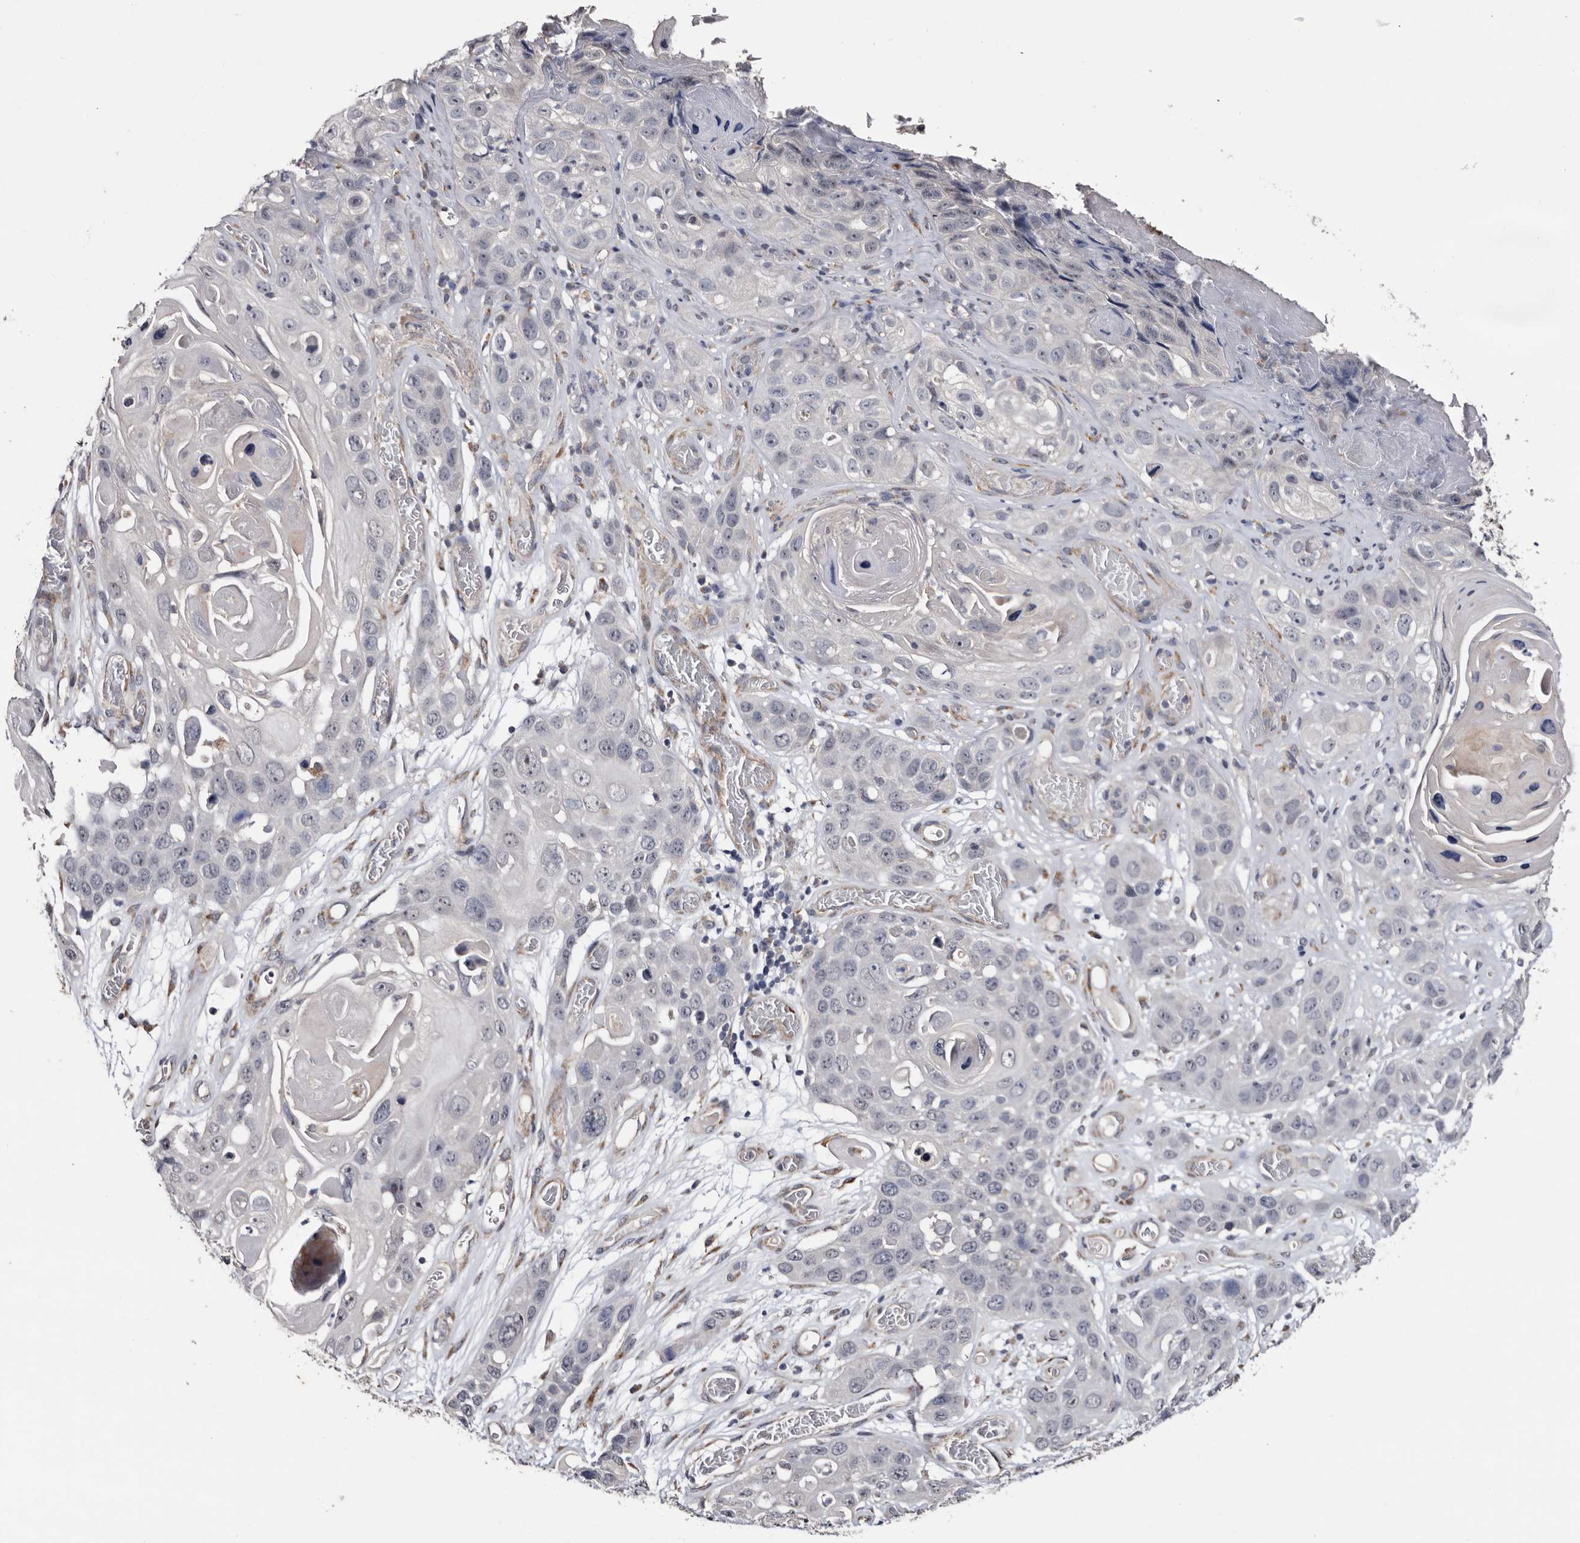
{"staining": {"intensity": "negative", "quantity": "none", "location": "none"}, "tissue": "skin cancer", "cell_type": "Tumor cells", "image_type": "cancer", "snomed": [{"axis": "morphology", "description": "Squamous cell carcinoma, NOS"}, {"axis": "topography", "description": "Skin"}], "caption": "This histopathology image is of squamous cell carcinoma (skin) stained with IHC to label a protein in brown with the nuclei are counter-stained blue. There is no expression in tumor cells. Brightfield microscopy of immunohistochemistry (IHC) stained with DAB (brown) and hematoxylin (blue), captured at high magnification.", "gene": "ARMCX2", "patient": {"sex": "male", "age": 55}}